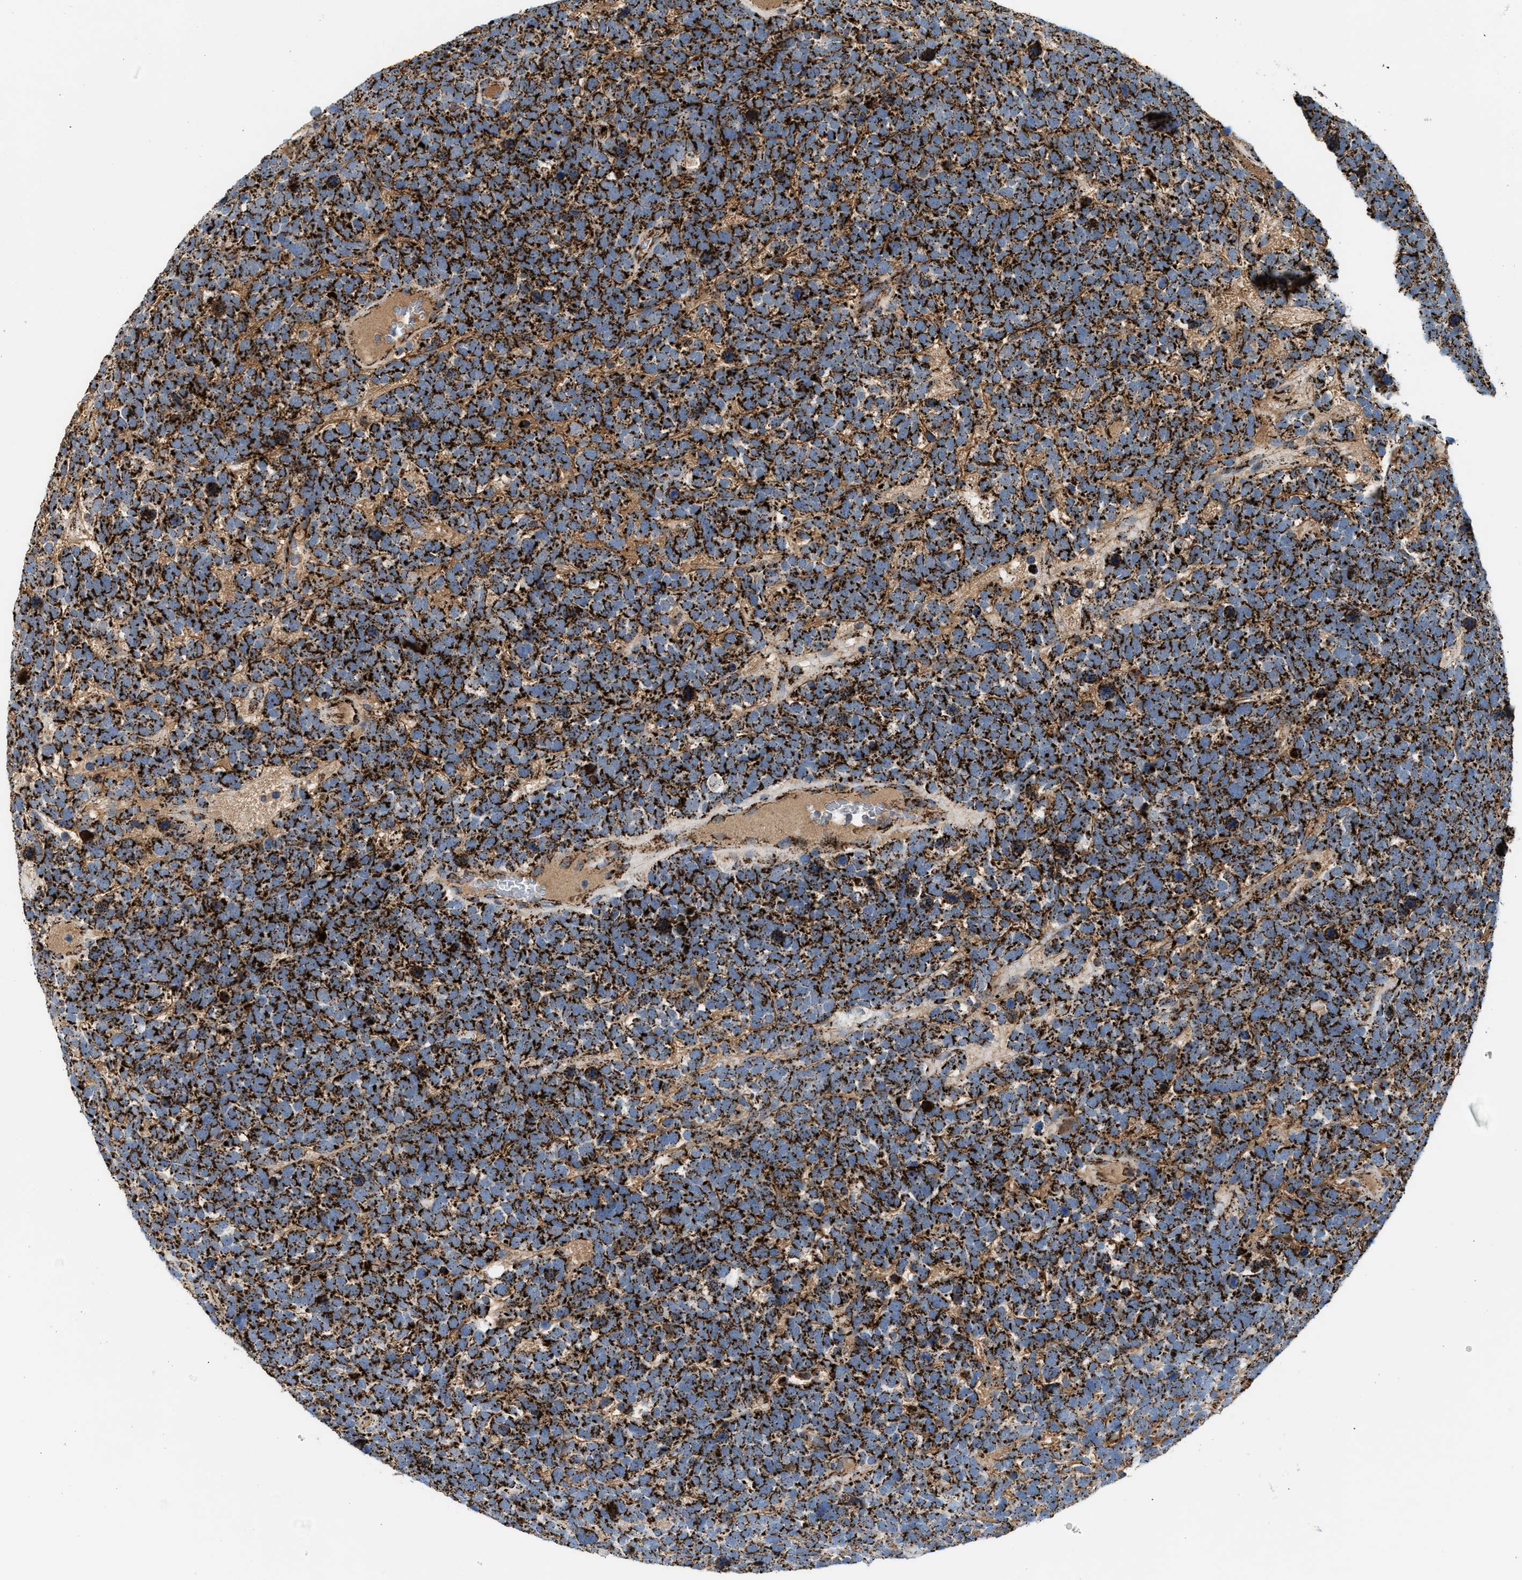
{"staining": {"intensity": "strong", "quantity": ">75%", "location": "cytoplasmic/membranous"}, "tissue": "urothelial cancer", "cell_type": "Tumor cells", "image_type": "cancer", "snomed": [{"axis": "morphology", "description": "Urothelial carcinoma, High grade"}, {"axis": "topography", "description": "Urinary bladder"}], "caption": "DAB (3,3'-diaminobenzidine) immunohistochemical staining of human urothelial carcinoma (high-grade) exhibits strong cytoplasmic/membranous protein staining in about >75% of tumor cells. (Brightfield microscopy of DAB IHC at high magnification).", "gene": "PMPCA", "patient": {"sex": "female", "age": 82}}